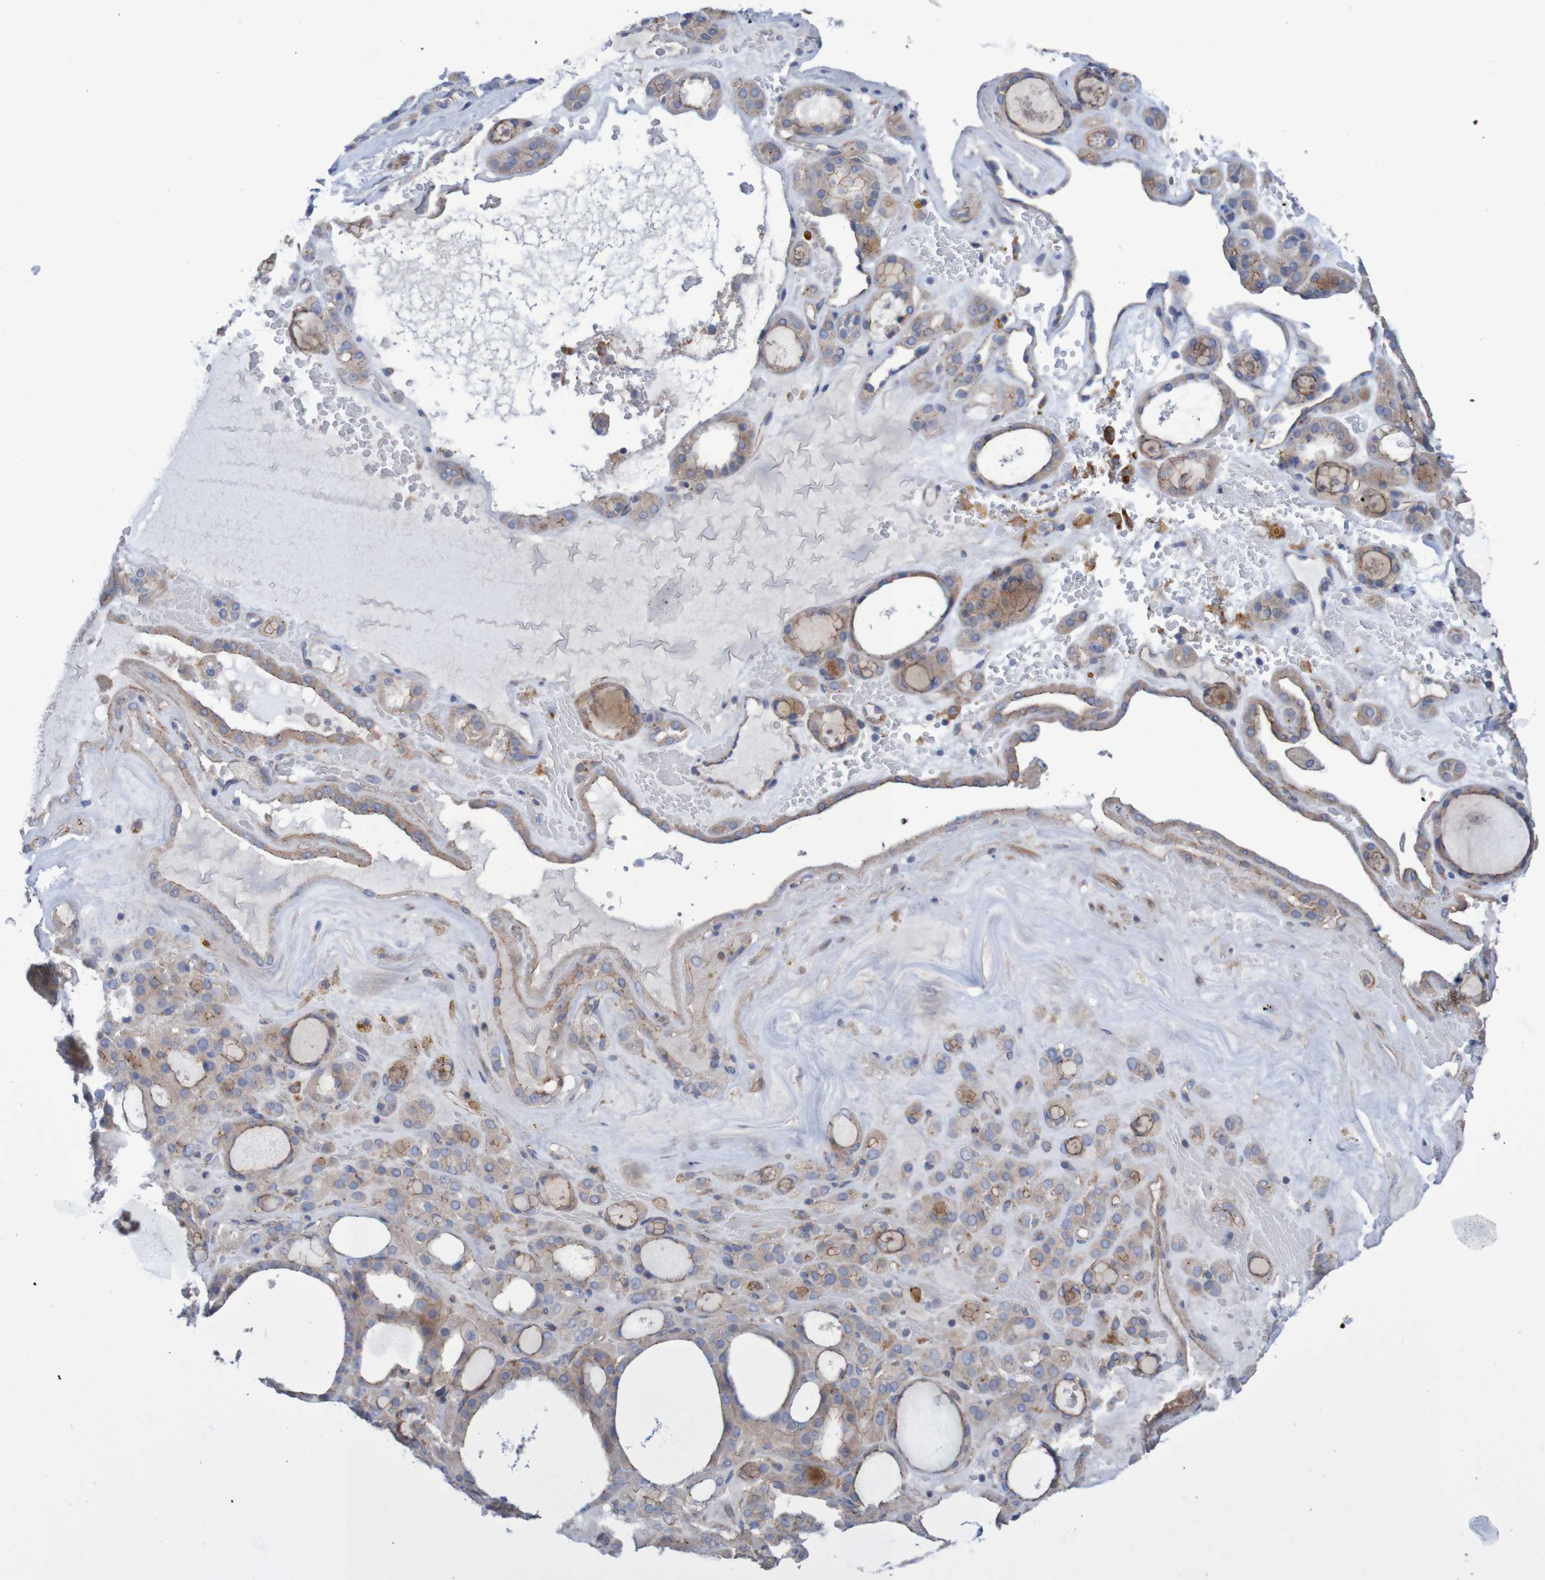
{"staining": {"intensity": "moderate", "quantity": ">75%", "location": "cytoplasmic/membranous"}, "tissue": "thyroid gland", "cell_type": "Glandular cells", "image_type": "normal", "snomed": [{"axis": "morphology", "description": "Normal tissue, NOS"}, {"axis": "morphology", "description": "Carcinoma, NOS"}, {"axis": "topography", "description": "Thyroid gland"}], "caption": "Immunohistochemical staining of normal thyroid gland shows medium levels of moderate cytoplasmic/membranous staining in about >75% of glandular cells.", "gene": "NECTIN2", "patient": {"sex": "female", "age": 86}}